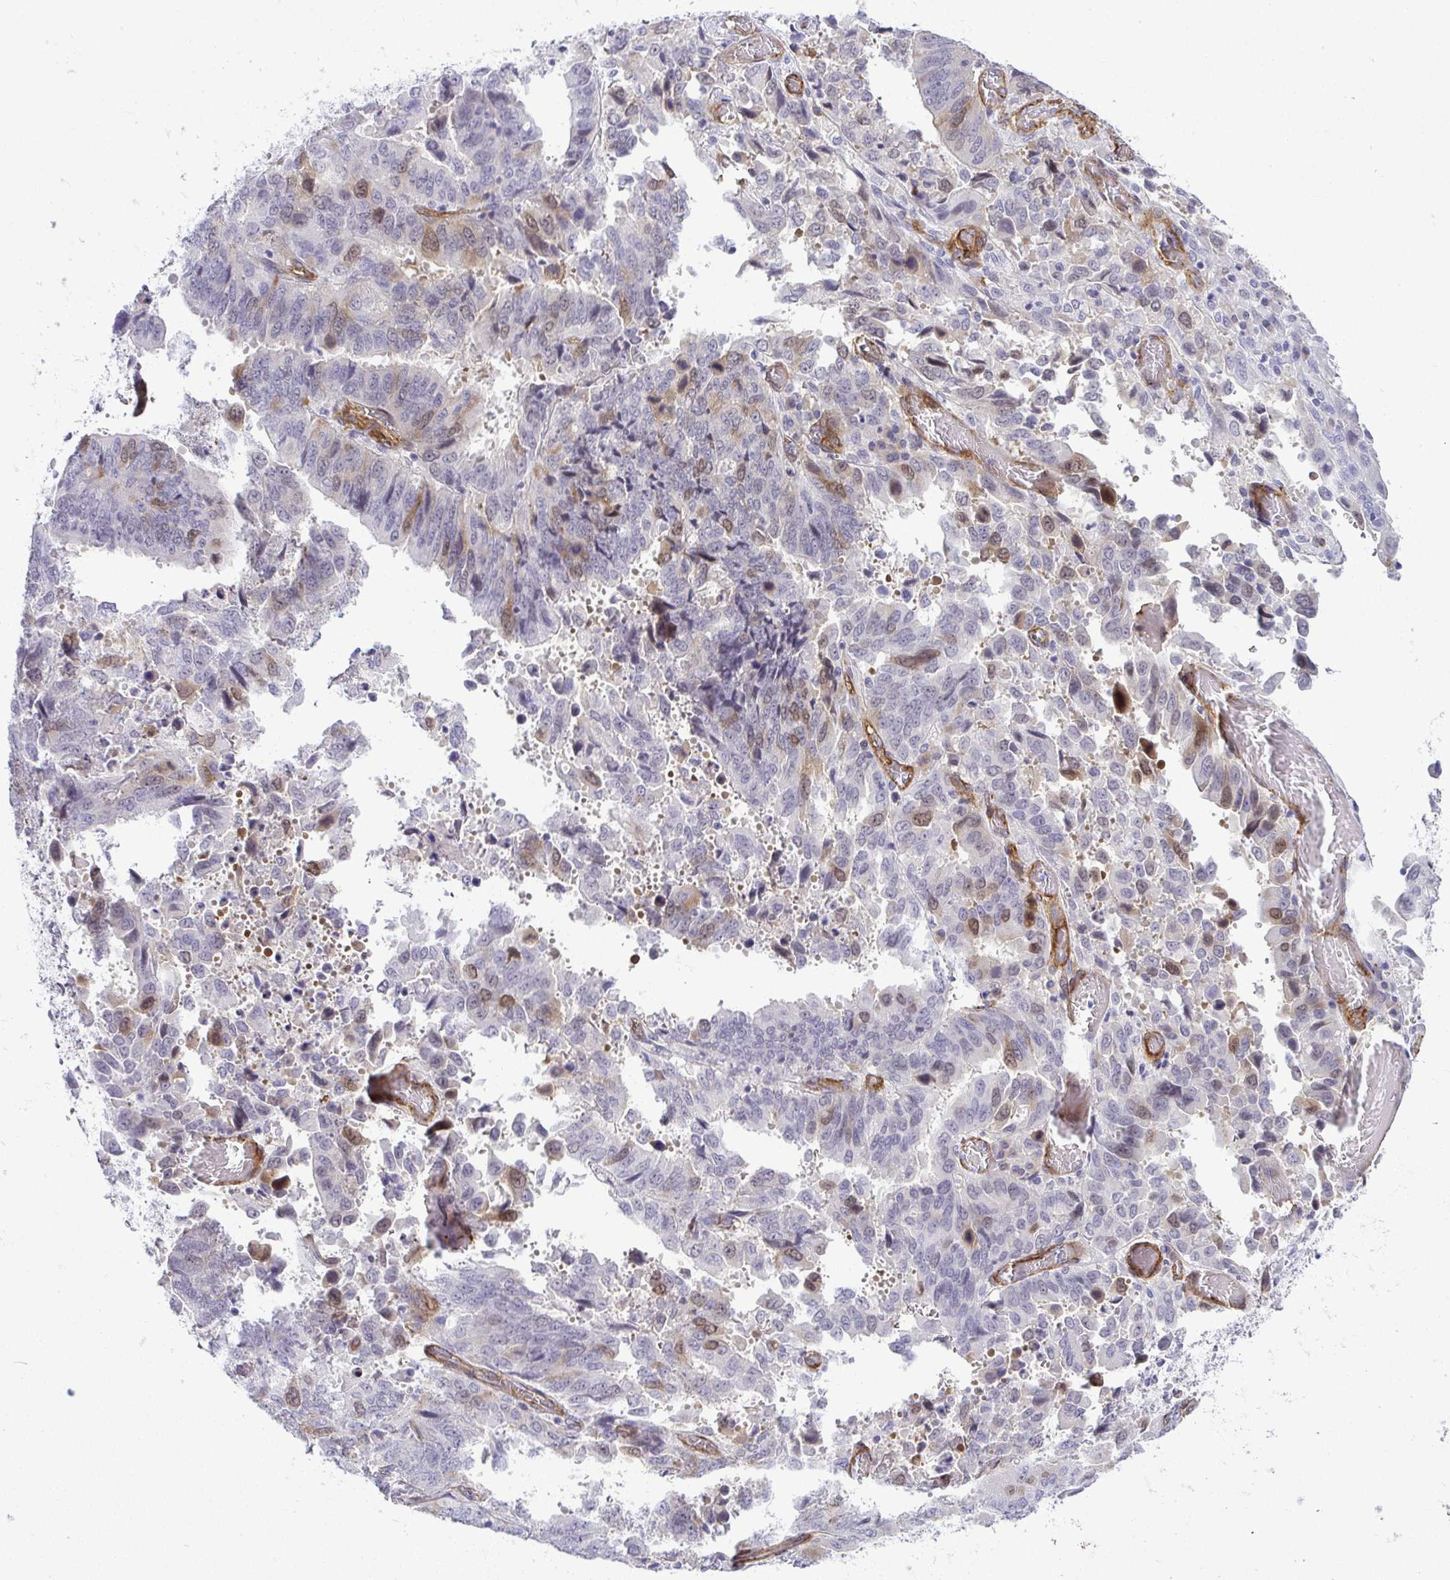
{"staining": {"intensity": "weak", "quantity": "<25%", "location": "cytoplasmic/membranous,nuclear"}, "tissue": "stomach cancer", "cell_type": "Tumor cells", "image_type": "cancer", "snomed": [{"axis": "morphology", "description": "Adenocarcinoma, NOS"}, {"axis": "topography", "description": "Stomach, upper"}], "caption": "This is a photomicrograph of IHC staining of adenocarcinoma (stomach), which shows no staining in tumor cells. Nuclei are stained in blue.", "gene": "UBE2S", "patient": {"sex": "male", "age": 74}}